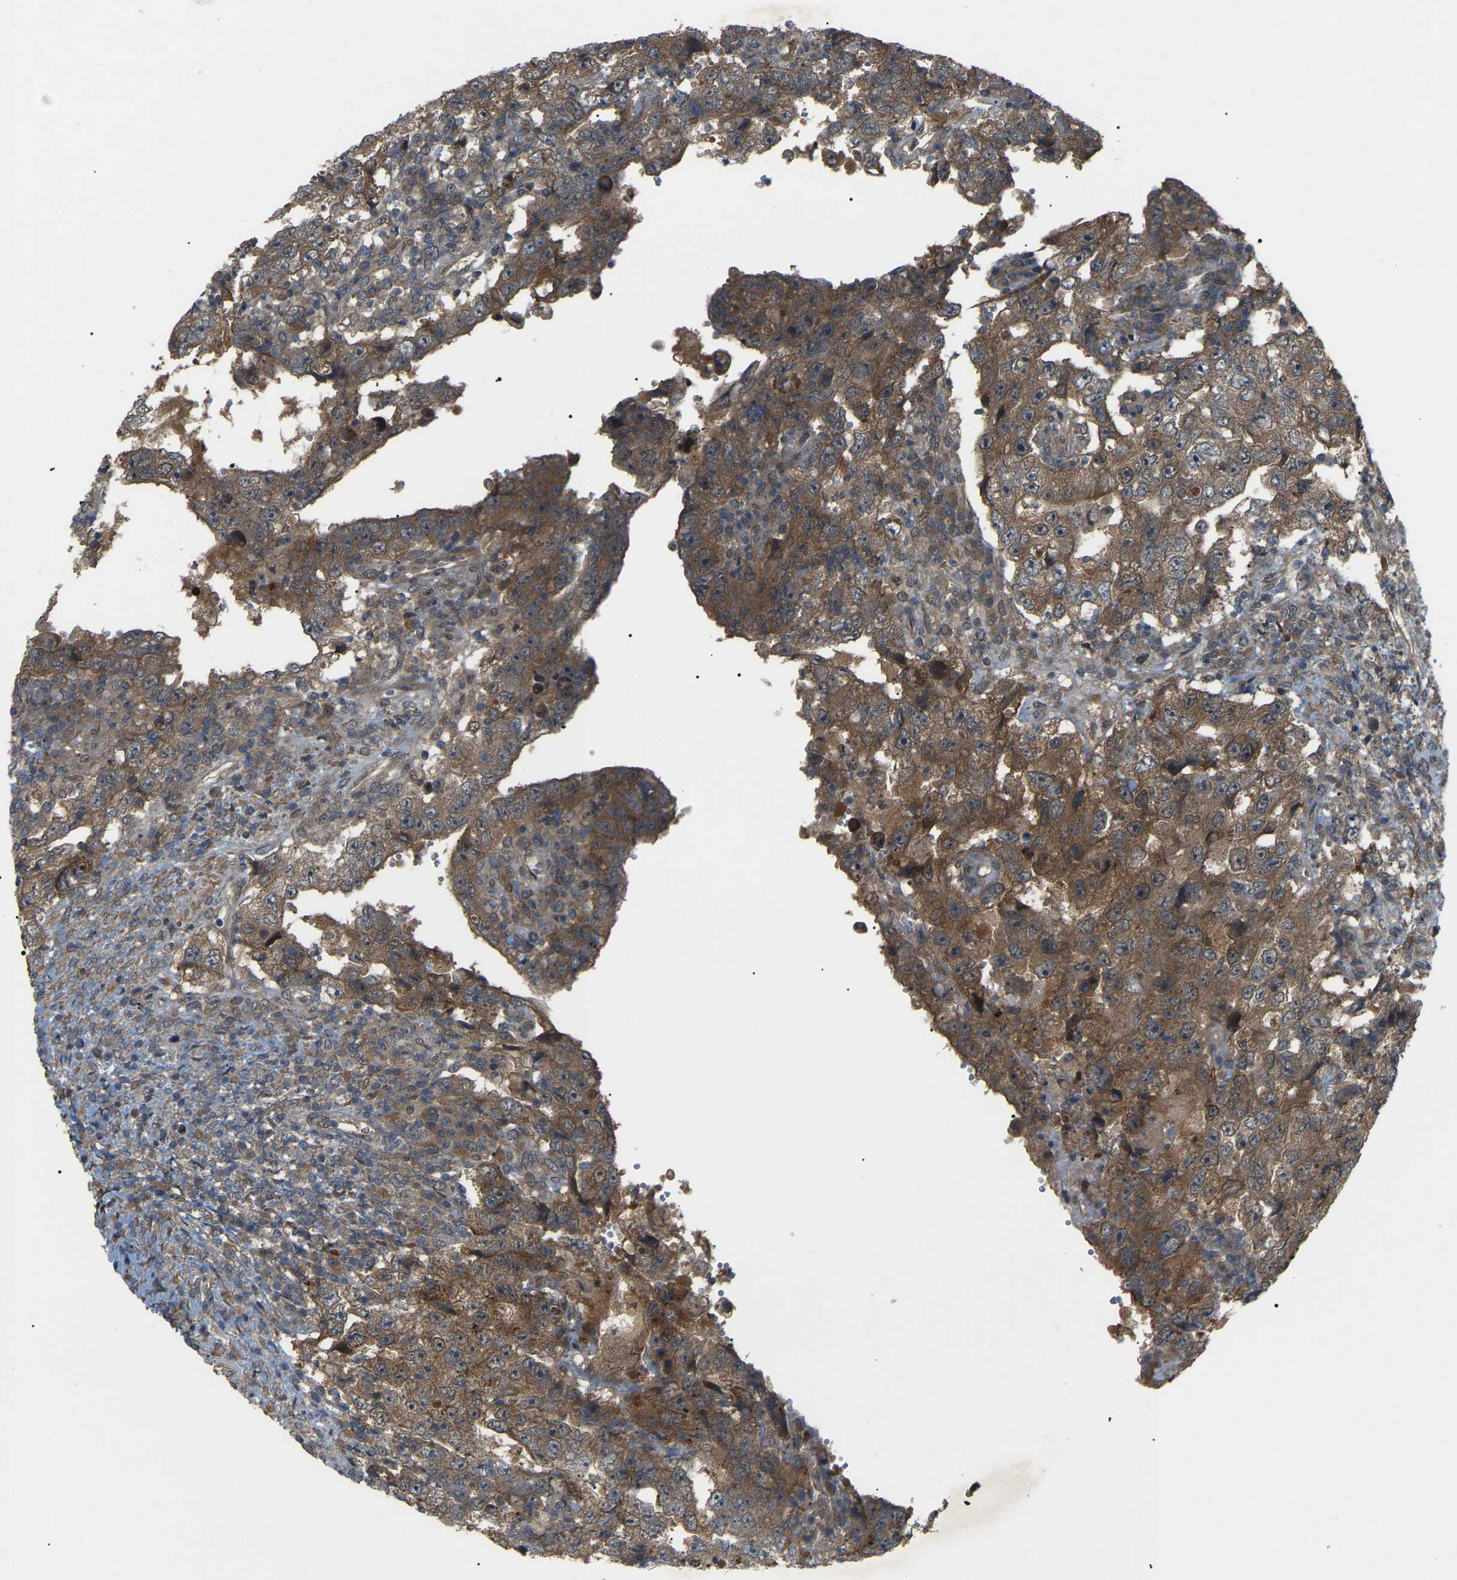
{"staining": {"intensity": "moderate", "quantity": ">75%", "location": "cytoplasmic/membranous"}, "tissue": "testis cancer", "cell_type": "Tumor cells", "image_type": "cancer", "snomed": [{"axis": "morphology", "description": "Carcinoma, Embryonal, NOS"}, {"axis": "topography", "description": "Testis"}], "caption": "Immunohistochemical staining of human testis cancer displays medium levels of moderate cytoplasmic/membranous expression in approximately >75% of tumor cells.", "gene": "CROT", "patient": {"sex": "male", "age": 26}}